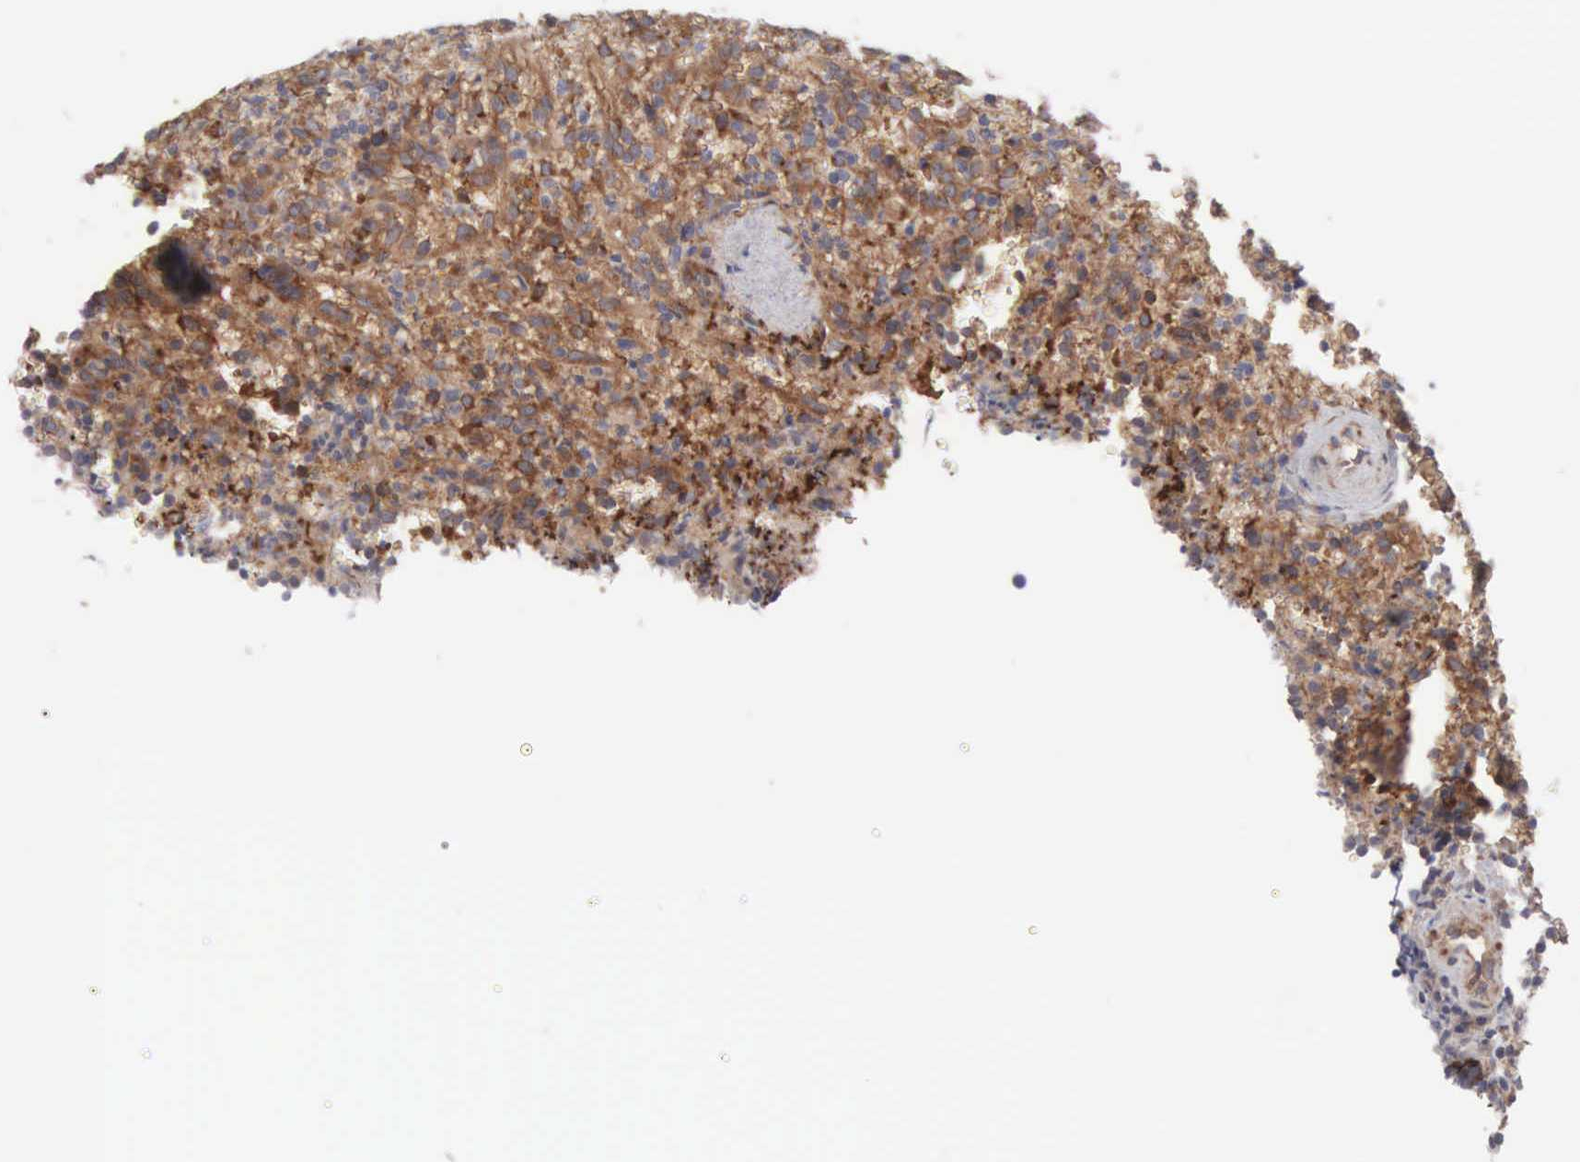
{"staining": {"intensity": "moderate", "quantity": ">75%", "location": "cytoplasmic/membranous"}, "tissue": "lymphoma", "cell_type": "Tumor cells", "image_type": "cancer", "snomed": [{"axis": "morphology", "description": "Malignant lymphoma, non-Hodgkin's type, High grade"}, {"axis": "topography", "description": "Spleen"}, {"axis": "topography", "description": "Lymph node"}], "caption": "Brown immunohistochemical staining in malignant lymphoma, non-Hodgkin's type (high-grade) exhibits moderate cytoplasmic/membranous staining in about >75% of tumor cells. The staining is performed using DAB (3,3'-diaminobenzidine) brown chromogen to label protein expression. The nuclei are counter-stained blue using hematoxylin.", "gene": "INF2", "patient": {"sex": "female", "age": 70}}